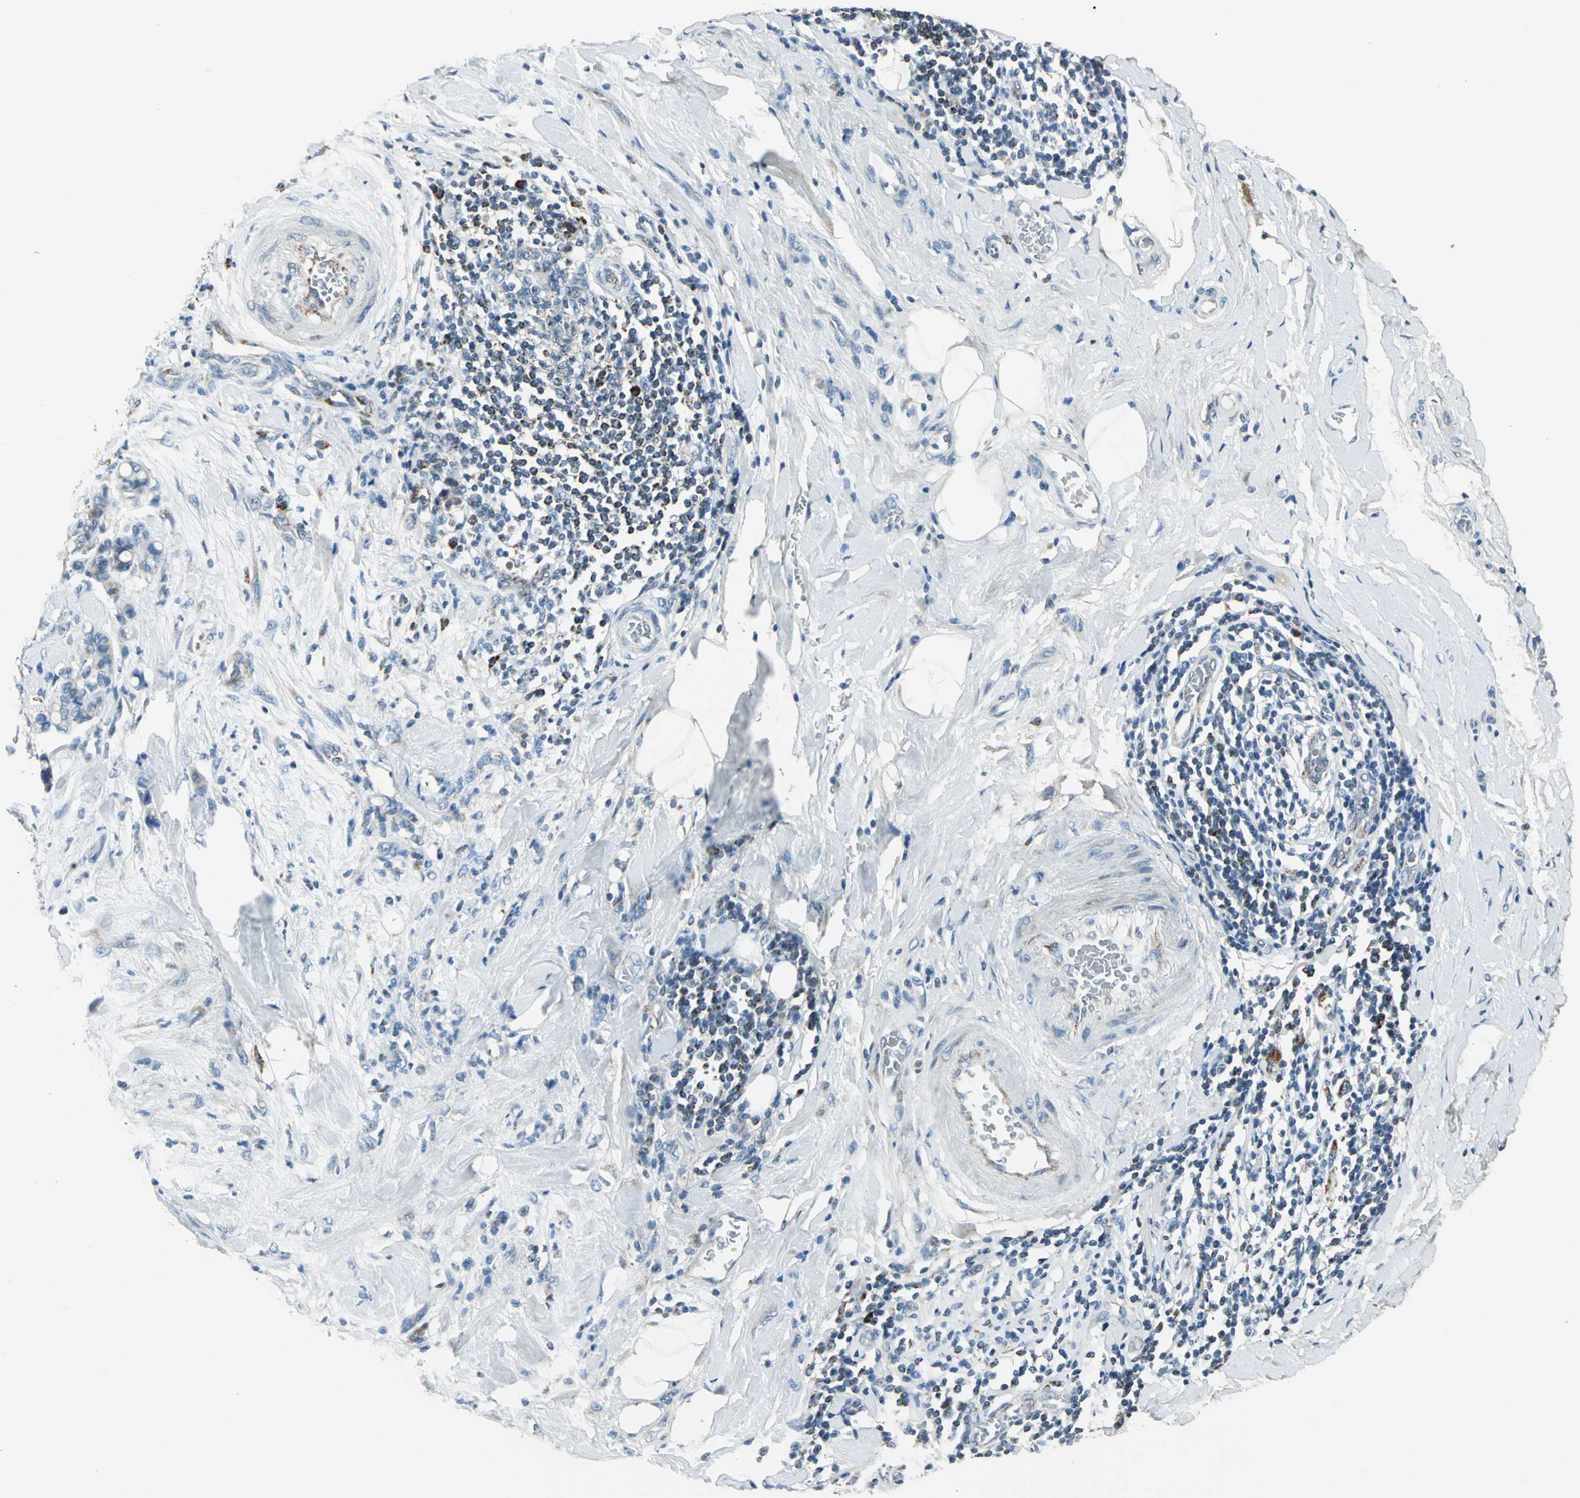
{"staining": {"intensity": "moderate", "quantity": ">75%", "location": "cytoplasmic/membranous"}, "tissue": "colorectal cancer", "cell_type": "Tumor cells", "image_type": "cancer", "snomed": [{"axis": "morphology", "description": "Normal tissue, NOS"}, {"axis": "morphology", "description": "Adenocarcinoma, NOS"}, {"axis": "topography", "description": "Colon"}], "caption": "About >75% of tumor cells in adenocarcinoma (colorectal) exhibit moderate cytoplasmic/membranous protein staining as visualized by brown immunohistochemical staining.", "gene": "ACADM", "patient": {"sex": "male", "age": 82}}